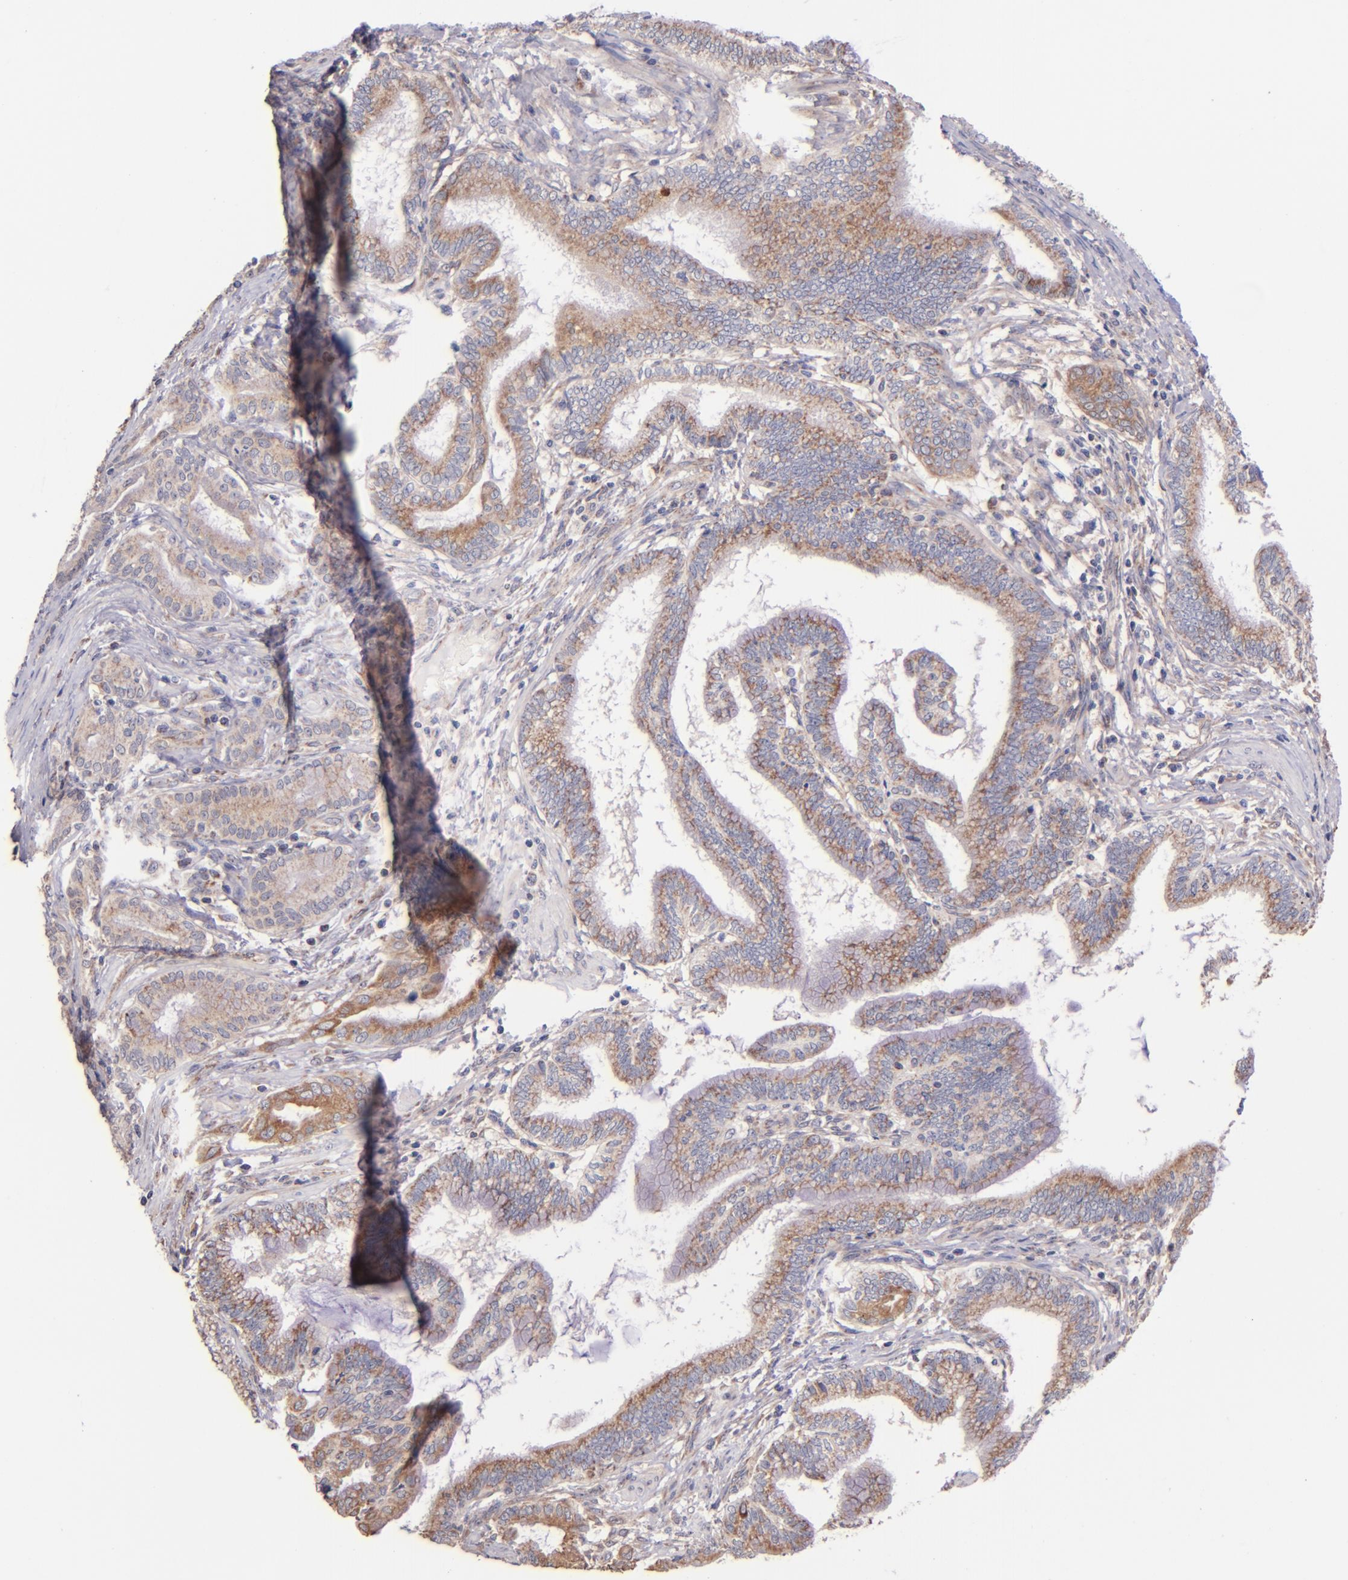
{"staining": {"intensity": "moderate", "quantity": "25%-75%", "location": "cytoplasmic/membranous"}, "tissue": "pancreatic cancer", "cell_type": "Tumor cells", "image_type": "cancer", "snomed": [{"axis": "morphology", "description": "Adenocarcinoma, NOS"}, {"axis": "topography", "description": "Pancreas"}], "caption": "Protein expression by immunohistochemistry exhibits moderate cytoplasmic/membranous positivity in about 25%-75% of tumor cells in pancreatic cancer (adenocarcinoma).", "gene": "SHC1", "patient": {"sex": "female", "age": 64}}